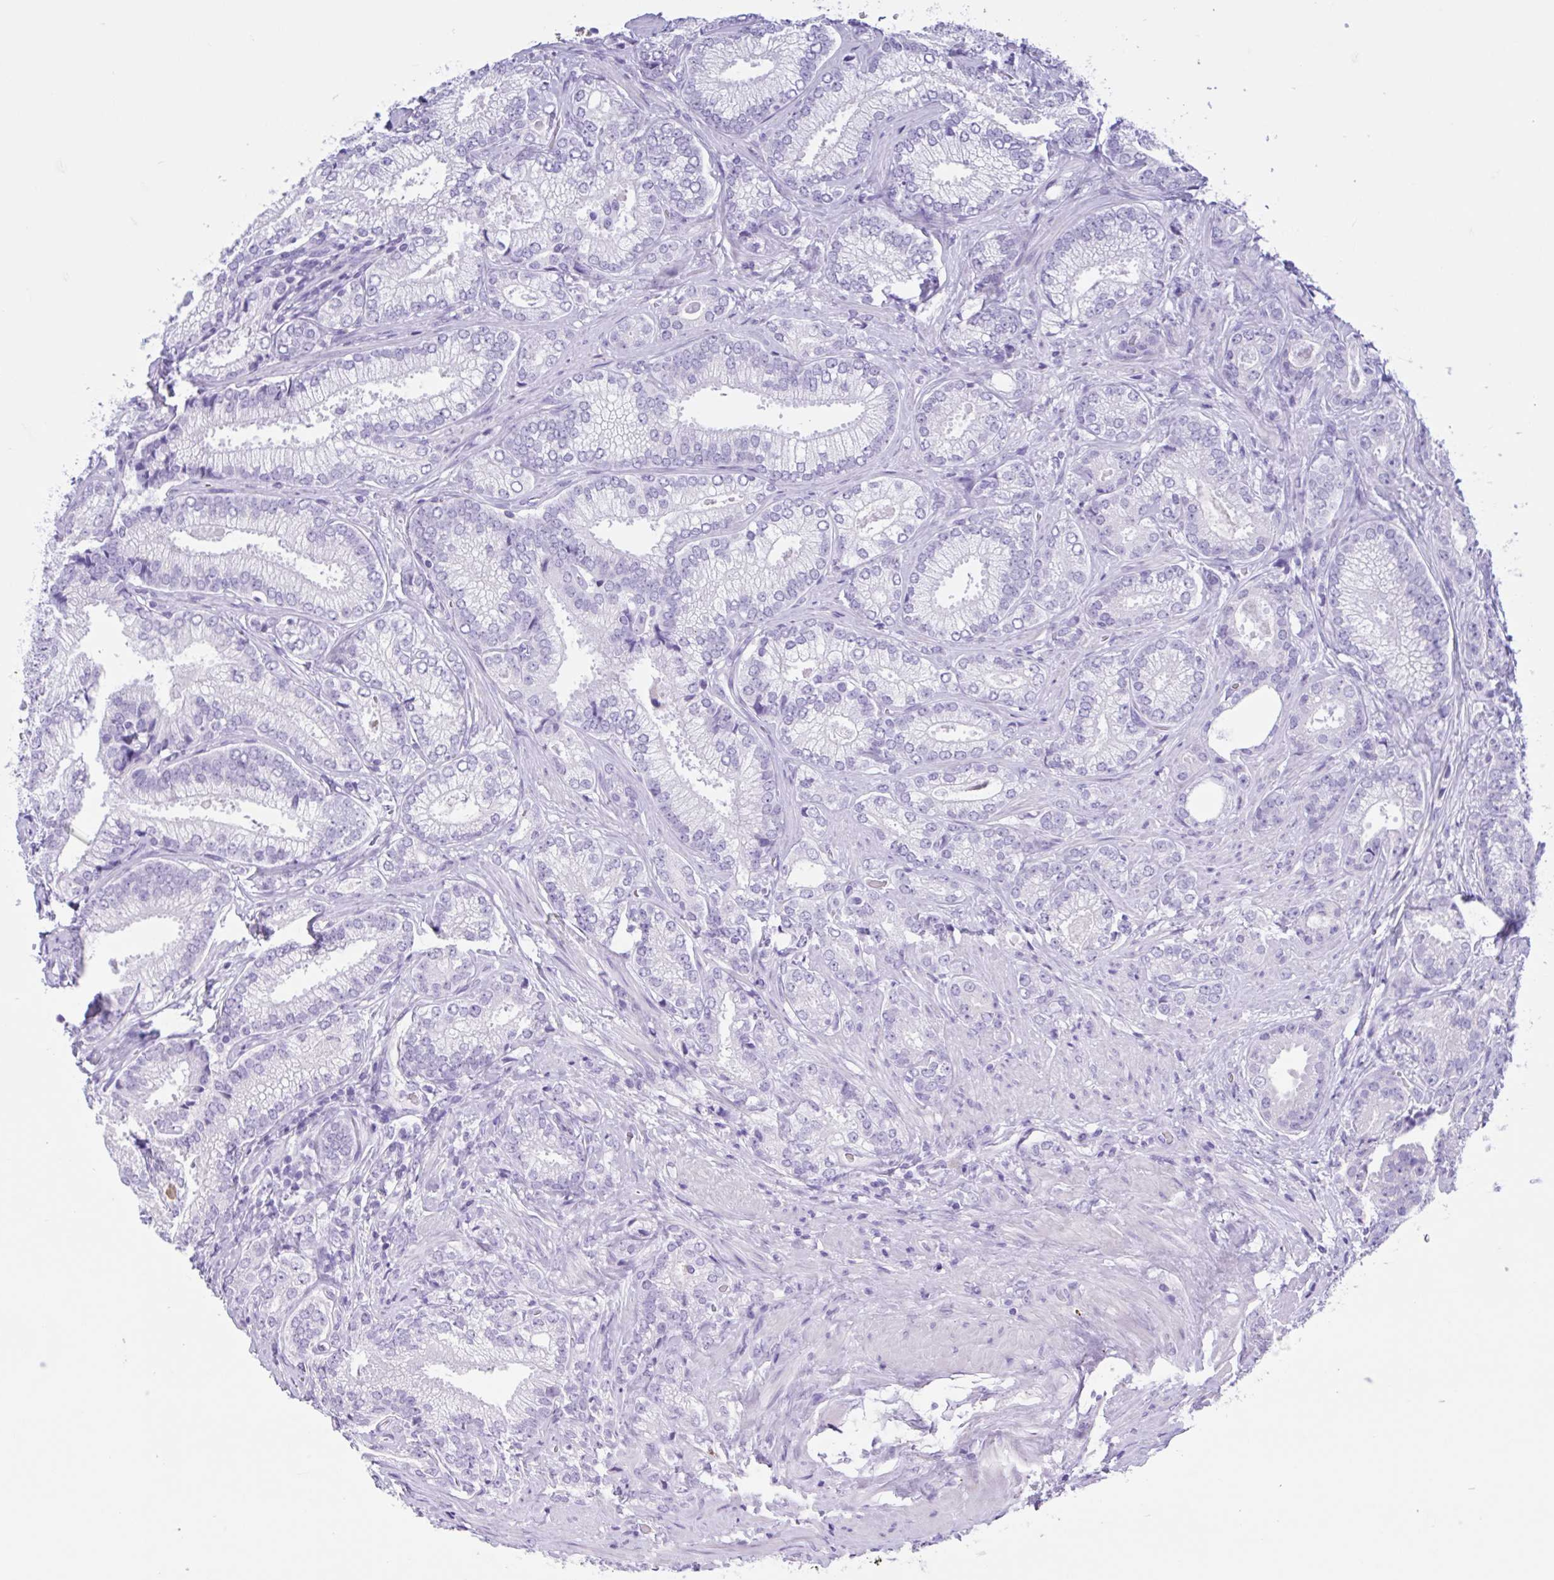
{"staining": {"intensity": "negative", "quantity": "none", "location": "none"}, "tissue": "prostate cancer", "cell_type": "Tumor cells", "image_type": "cancer", "snomed": [{"axis": "morphology", "description": "Adenocarcinoma, Low grade"}, {"axis": "topography", "description": "Prostate"}], "caption": "DAB (3,3'-diaminobenzidine) immunohistochemical staining of prostate cancer (low-grade adenocarcinoma) shows no significant staining in tumor cells. (DAB (3,3'-diaminobenzidine) immunohistochemistry, high magnification).", "gene": "OR4N4", "patient": {"sex": "male", "age": 63}}